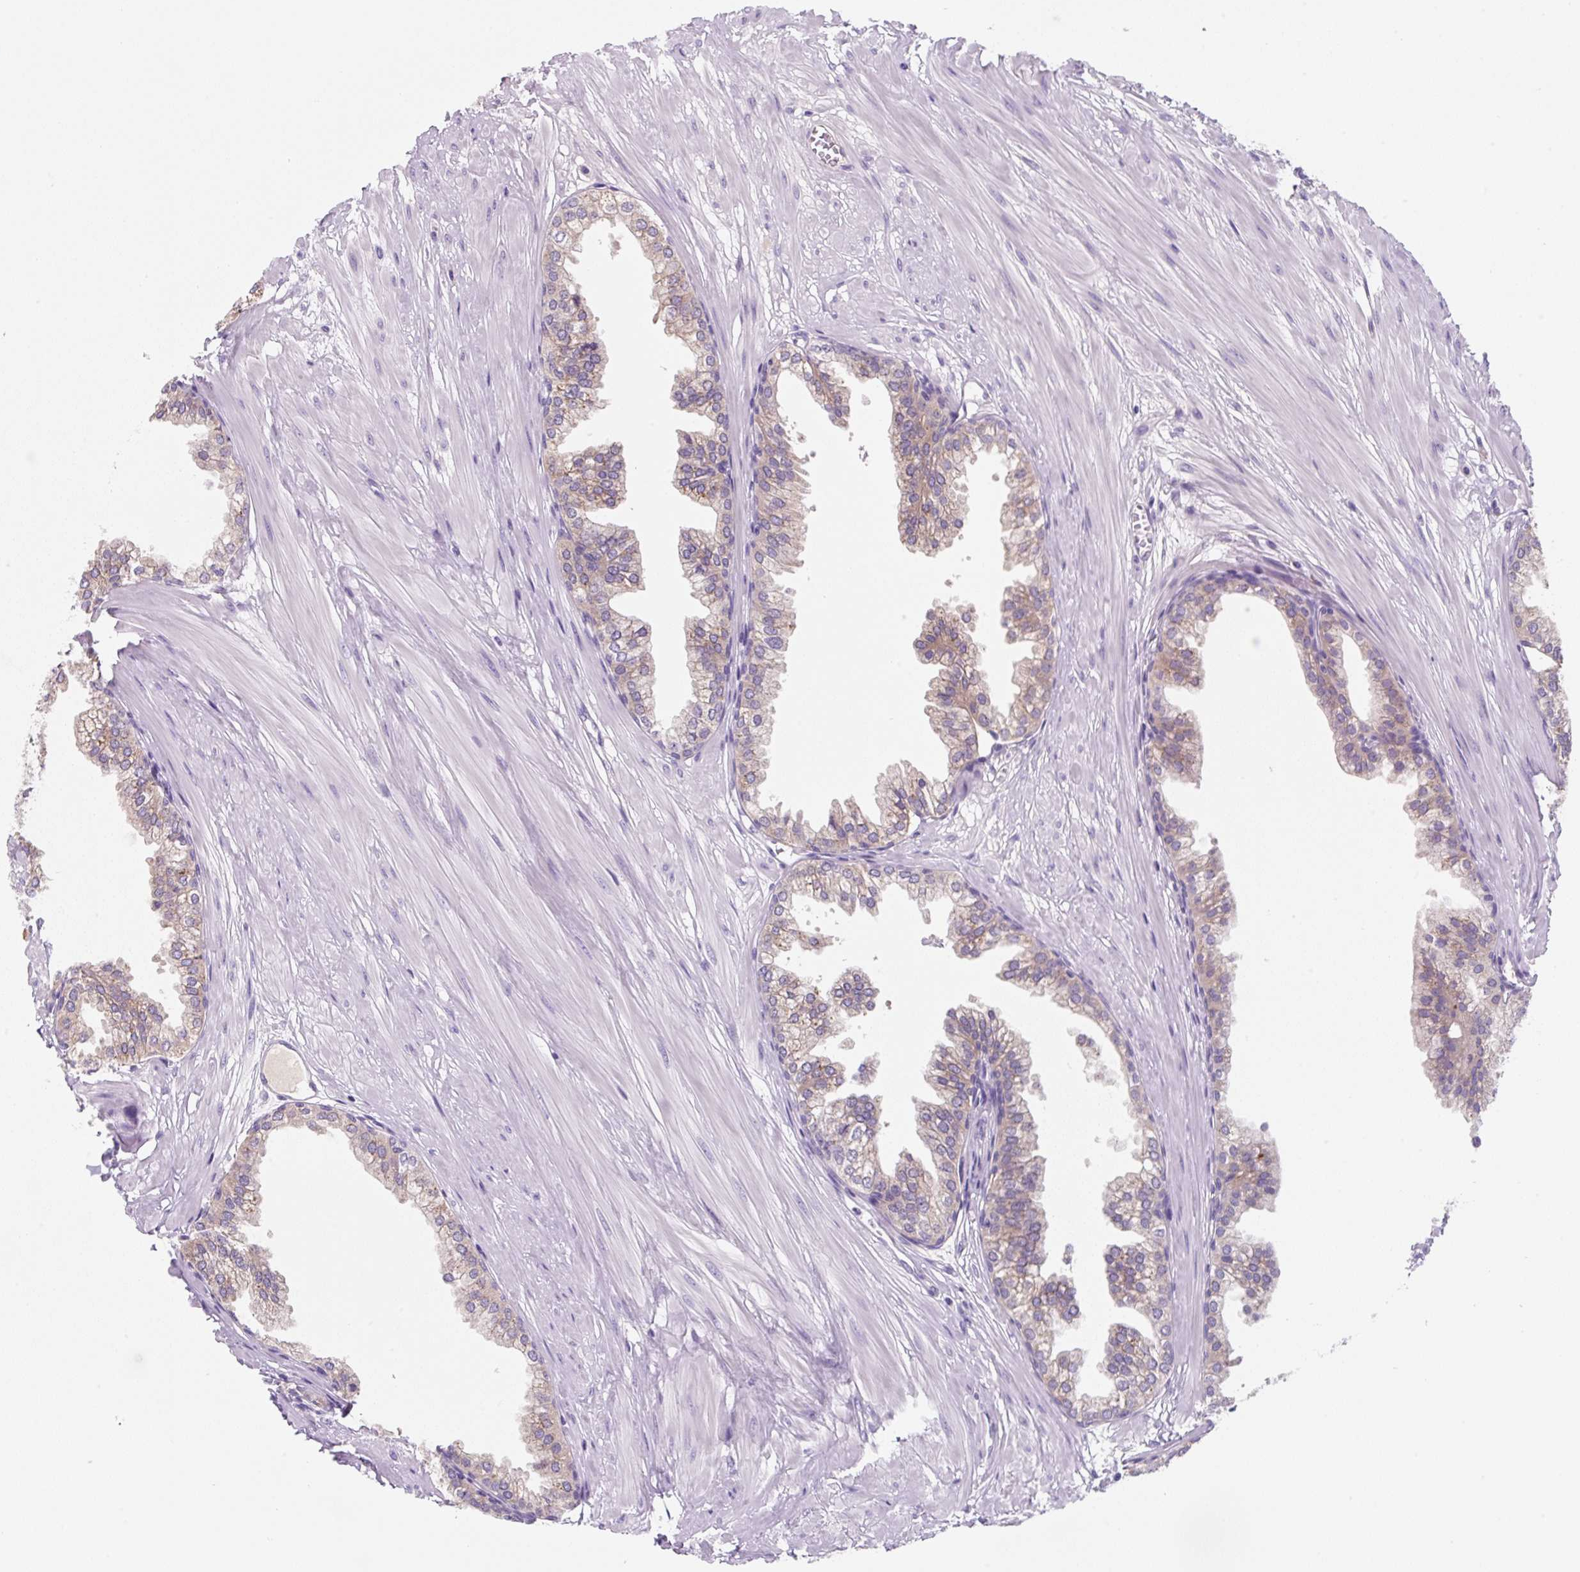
{"staining": {"intensity": "moderate", "quantity": "25%-75%", "location": "cytoplasmic/membranous"}, "tissue": "prostate", "cell_type": "Glandular cells", "image_type": "normal", "snomed": [{"axis": "morphology", "description": "Normal tissue, NOS"}, {"axis": "topography", "description": "Prostate"}, {"axis": "topography", "description": "Peripheral nerve tissue"}], "caption": "Moderate cytoplasmic/membranous staining for a protein is present in approximately 25%-75% of glandular cells of normal prostate using immunohistochemistry (IHC).", "gene": "FZD5", "patient": {"sex": "male", "age": 55}}